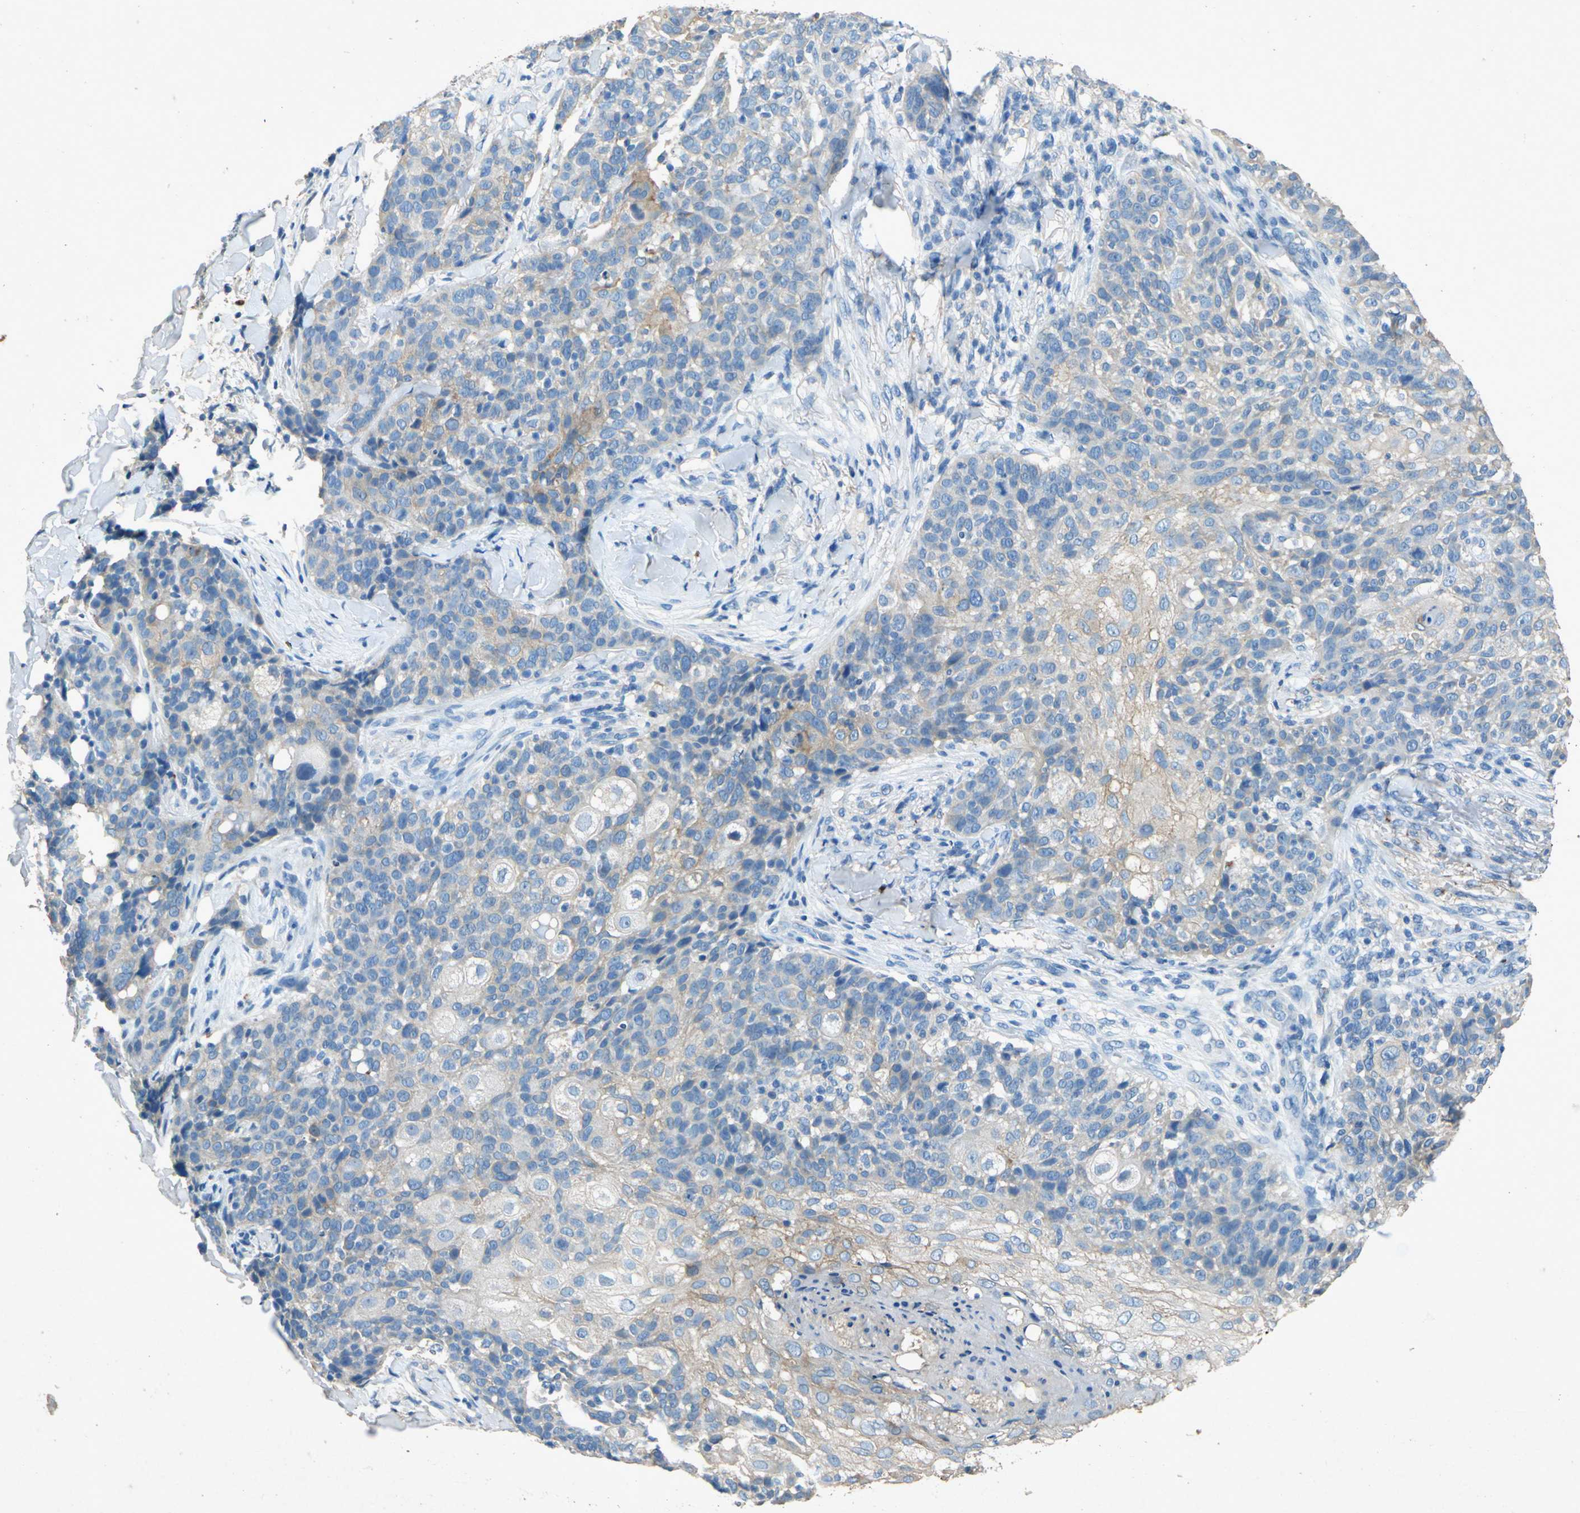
{"staining": {"intensity": "weak", "quantity": "25%-75%", "location": "cytoplasmic/membranous"}, "tissue": "skin cancer", "cell_type": "Tumor cells", "image_type": "cancer", "snomed": [{"axis": "morphology", "description": "Normal tissue, NOS"}, {"axis": "morphology", "description": "Squamous cell carcinoma, NOS"}, {"axis": "topography", "description": "Skin"}], "caption": "Immunohistochemical staining of human skin cancer (squamous cell carcinoma) demonstrates weak cytoplasmic/membranous protein expression in approximately 25%-75% of tumor cells.", "gene": "ADAMTS5", "patient": {"sex": "female", "age": 83}}